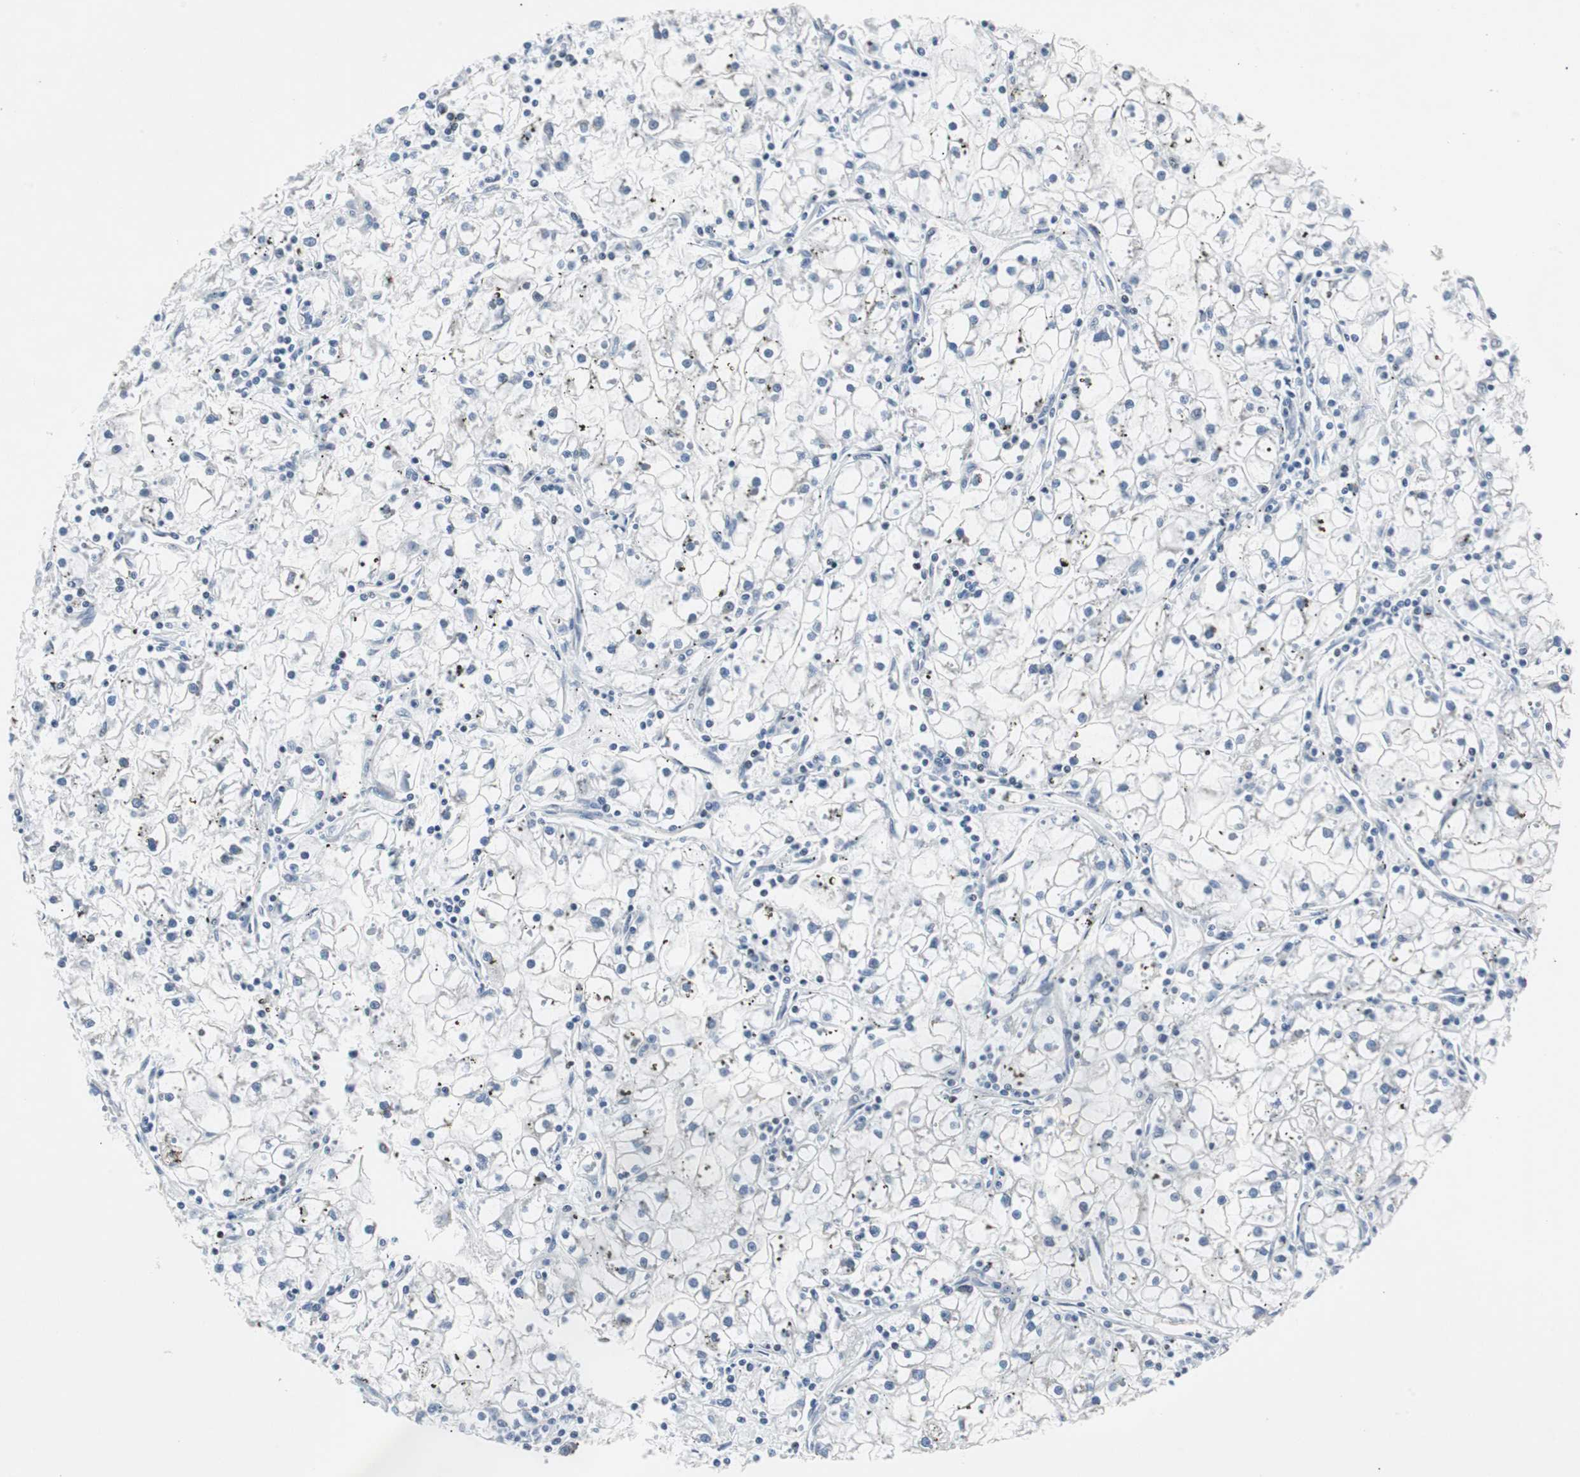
{"staining": {"intensity": "moderate", "quantity": ">75%", "location": "cytoplasmic/membranous"}, "tissue": "renal cancer", "cell_type": "Tumor cells", "image_type": "cancer", "snomed": [{"axis": "morphology", "description": "Adenocarcinoma, NOS"}, {"axis": "topography", "description": "Kidney"}], "caption": "The image demonstrates a brown stain indicating the presence of a protein in the cytoplasmic/membranous of tumor cells in adenocarcinoma (renal). The staining was performed using DAB to visualize the protein expression in brown, while the nuclei were stained in blue with hematoxylin (Magnification: 20x).", "gene": "BBC3", "patient": {"sex": "male", "age": 56}}